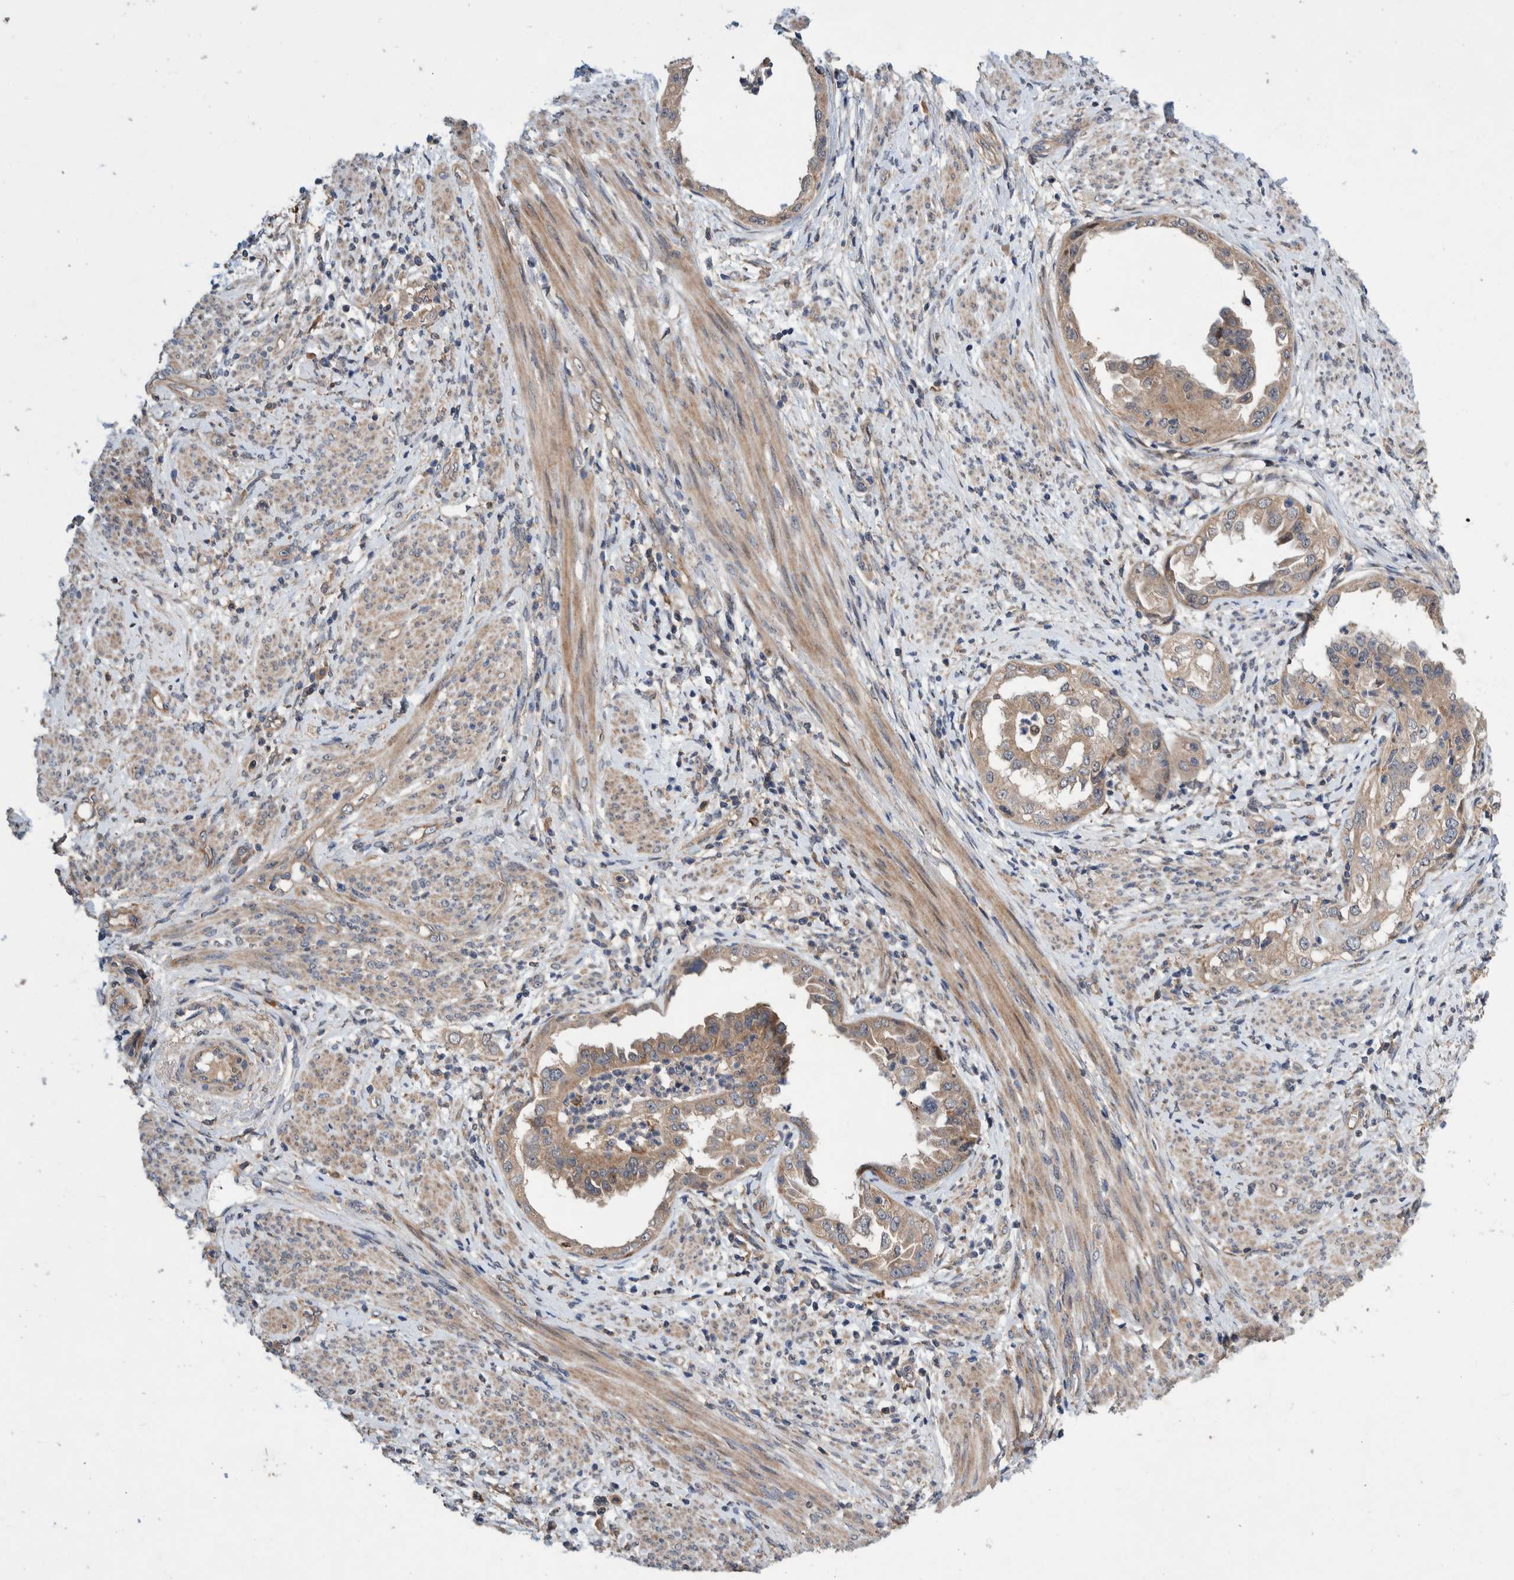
{"staining": {"intensity": "weak", "quantity": ">75%", "location": "cytoplasmic/membranous"}, "tissue": "endometrial cancer", "cell_type": "Tumor cells", "image_type": "cancer", "snomed": [{"axis": "morphology", "description": "Adenocarcinoma, NOS"}, {"axis": "topography", "description": "Endometrium"}], "caption": "A brown stain shows weak cytoplasmic/membranous staining of a protein in human endometrial cancer tumor cells. (IHC, brightfield microscopy, high magnification).", "gene": "PIK3R6", "patient": {"sex": "female", "age": 85}}